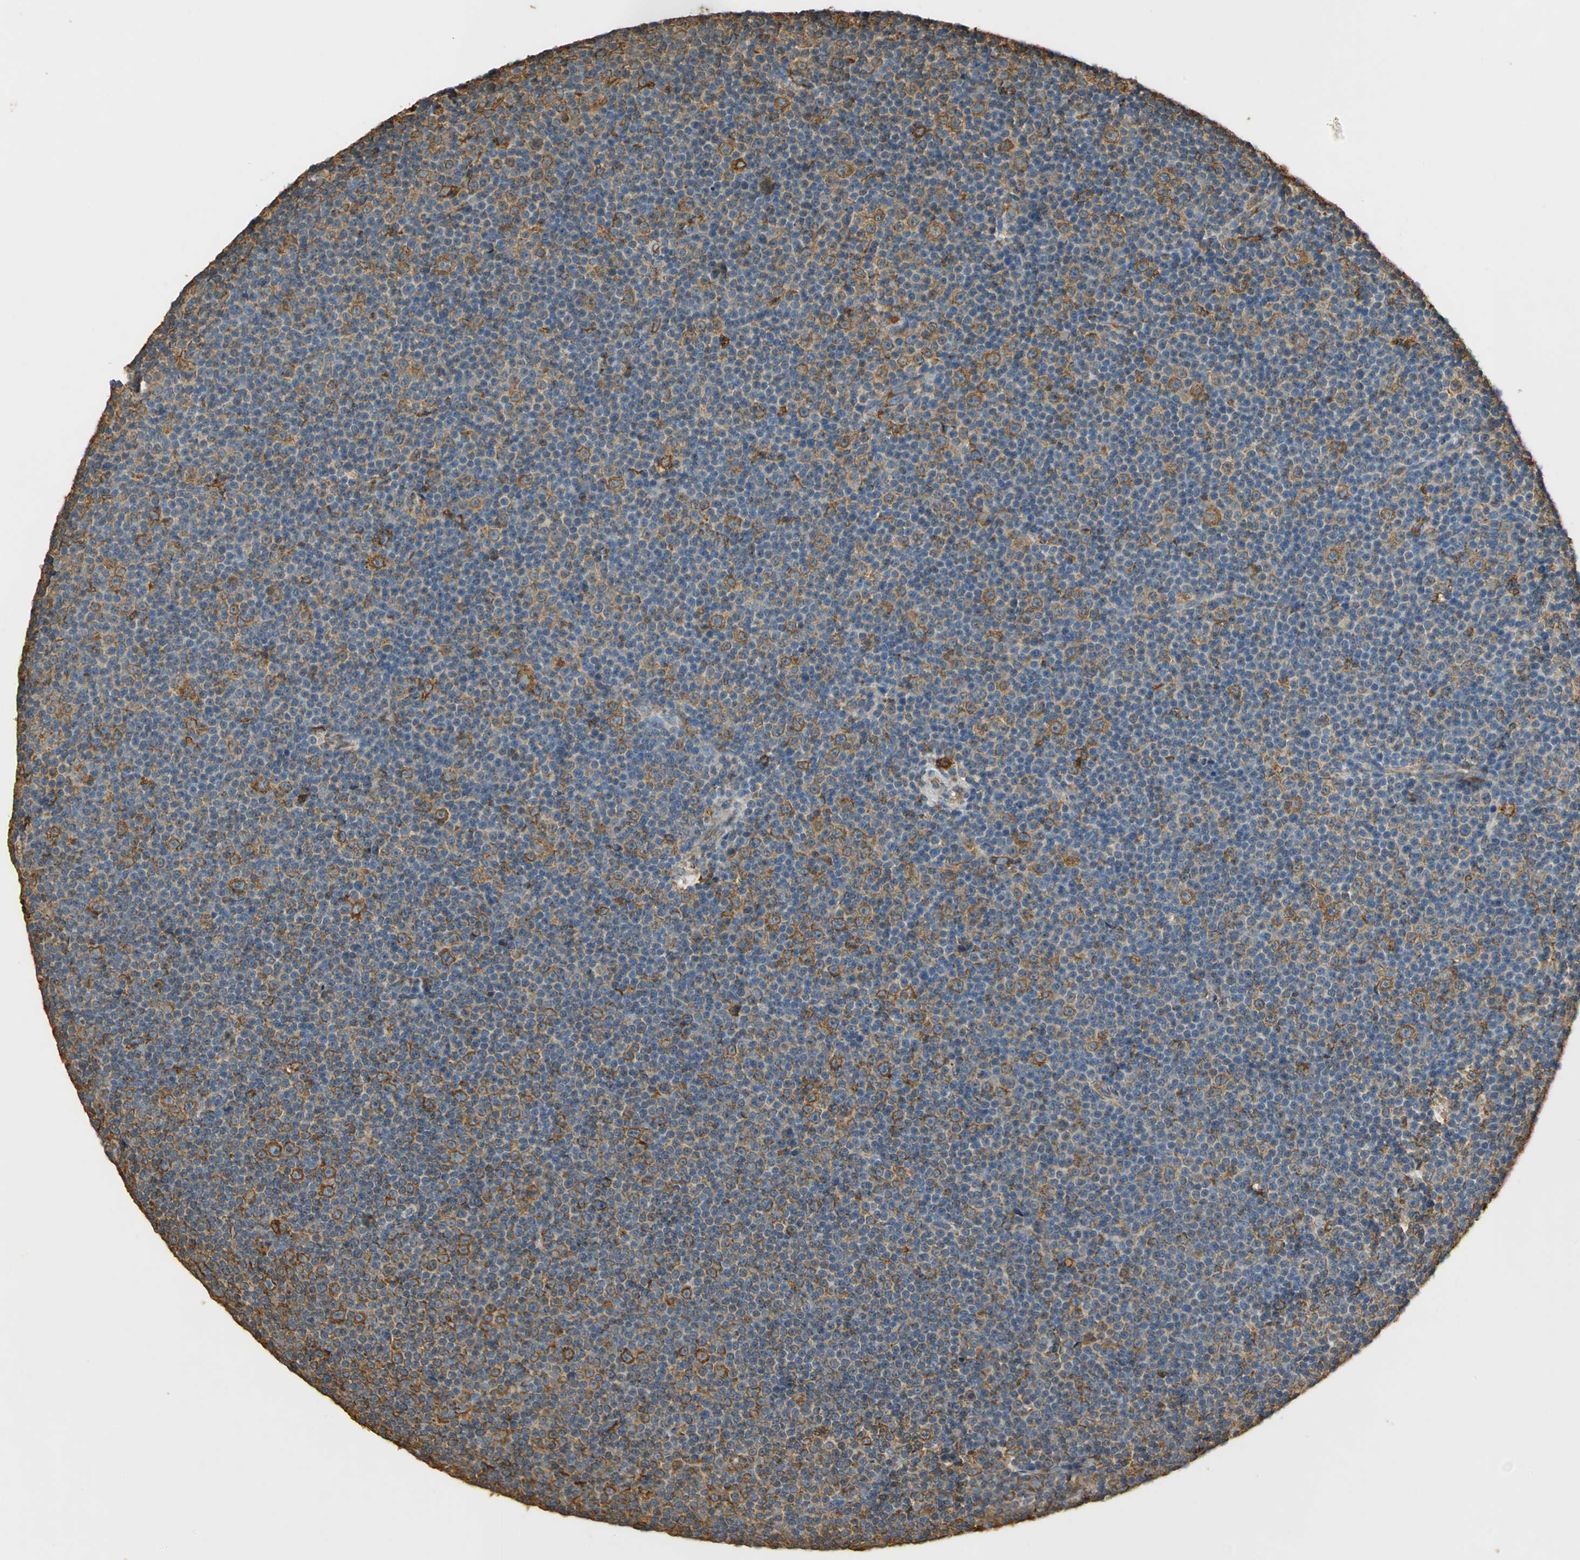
{"staining": {"intensity": "strong", "quantity": ">75%", "location": "cytoplasmic/membranous"}, "tissue": "lymphoma", "cell_type": "Tumor cells", "image_type": "cancer", "snomed": [{"axis": "morphology", "description": "Malignant lymphoma, non-Hodgkin's type, Low grade"}, {"axis": "topography", "description": "Lymph node"}], "caption": "DAB (3,3'-diaminobenzidine) immunohistochemical staining of human lymphoma demonstrates strong cytoplasmic/membranous protein expression in approximately >75% of tumor cells.", "gene": "HSP90B1", "patient": {"sex": "female", "age": 67}}